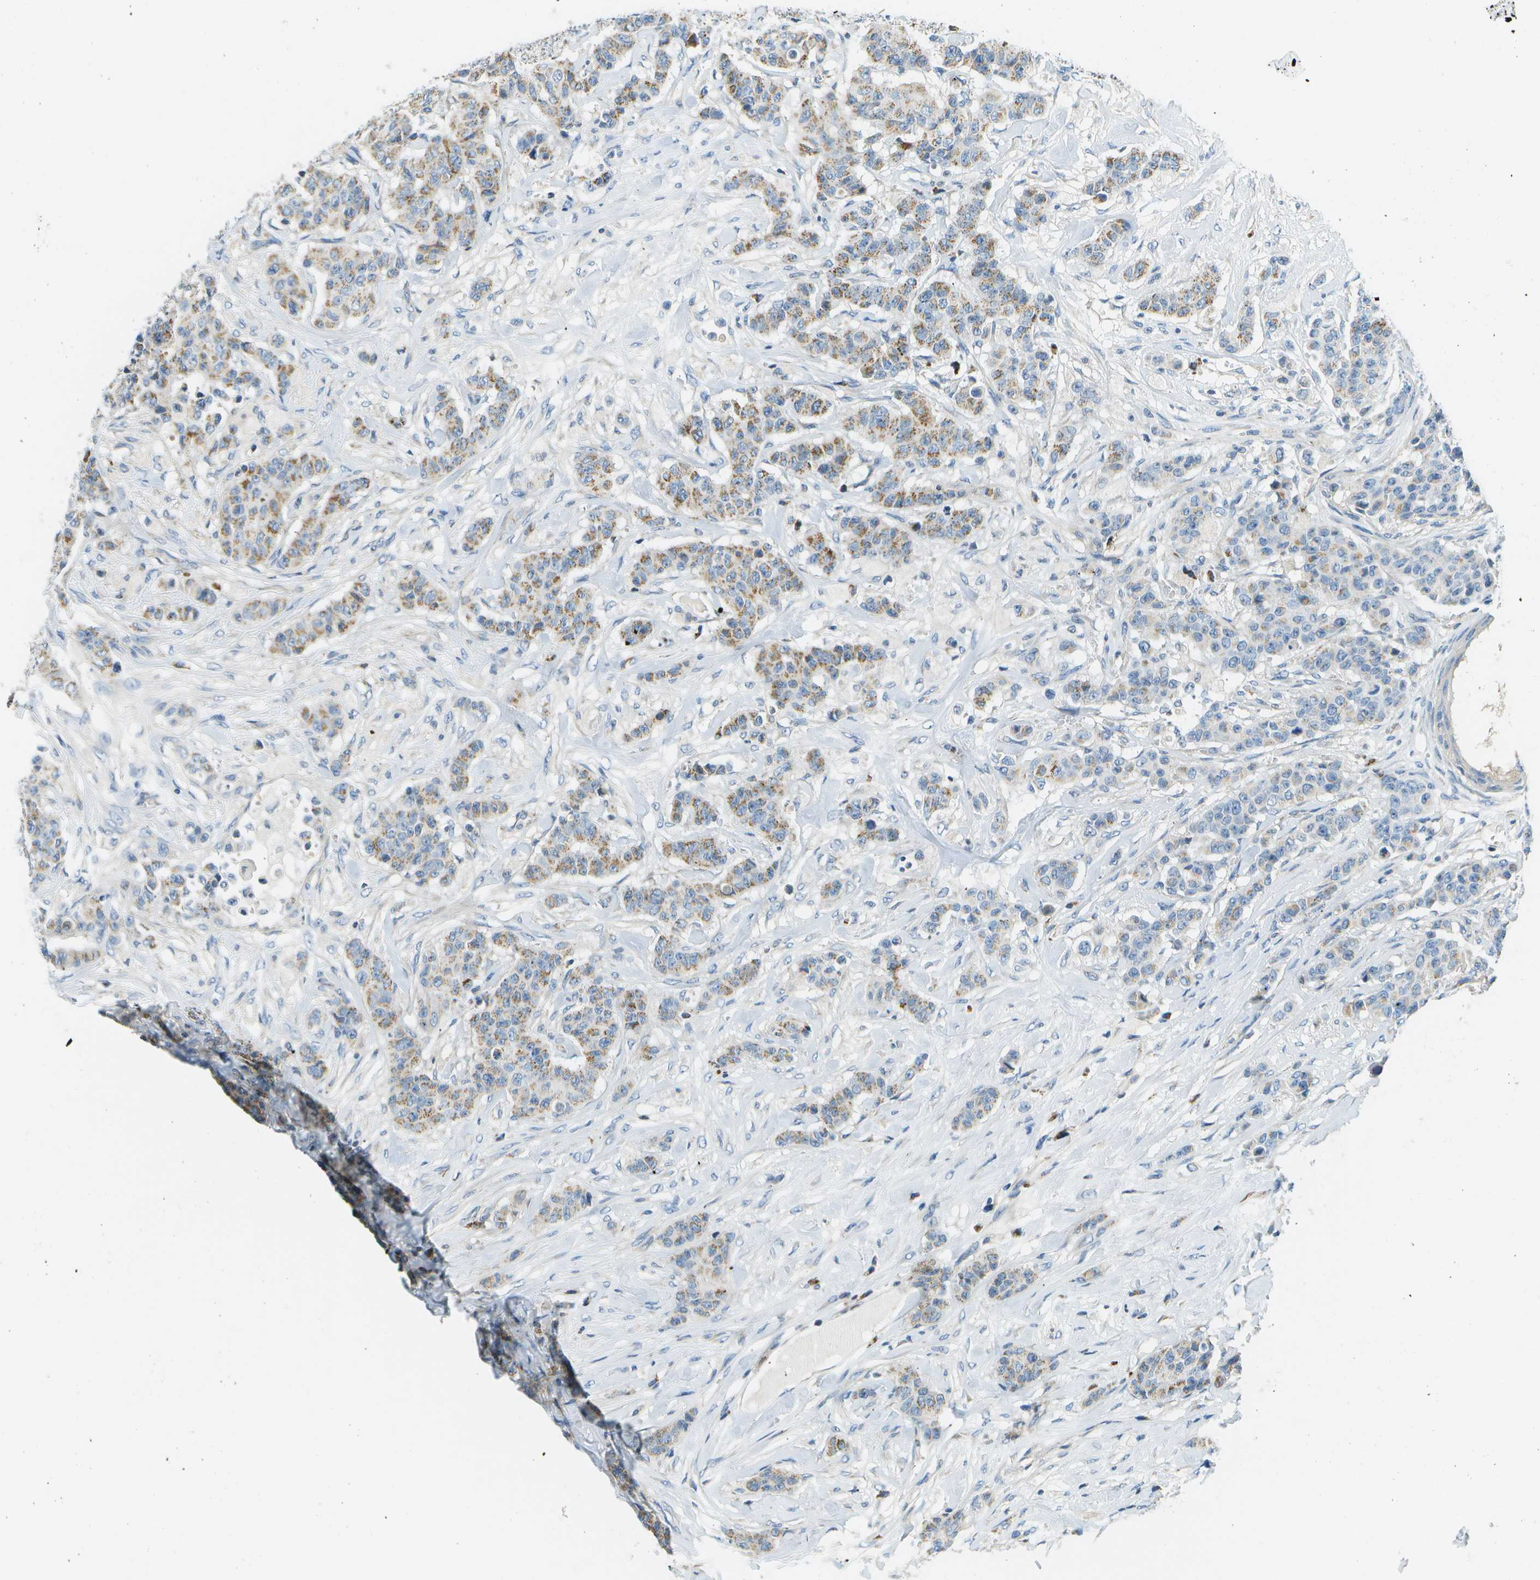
{"staining": {"intensity": "weak", "quantity": ">75%", "location": "cytoplasmic/membranous"}, "tissue": "breast cancer", "cell_type": "Tumor cells", "image_type": "cancer", "snomed": [{"axis": "morphology", "description": "Normal tissue, NOS"}, {"axis": "morphology", "description": "Duct carcinoma"}, {"axis": "topography", "description": "Breast"}], "caption": "IHC image of breast infiltrating ductal carcinoma stained for a protein (brown), which reveals low levels of weak cytoplasmic/membranous positivity in approximately >75% of tumor cells.", "gene": "PTGIS", "patient": {"sex": "female", "age": 40}}